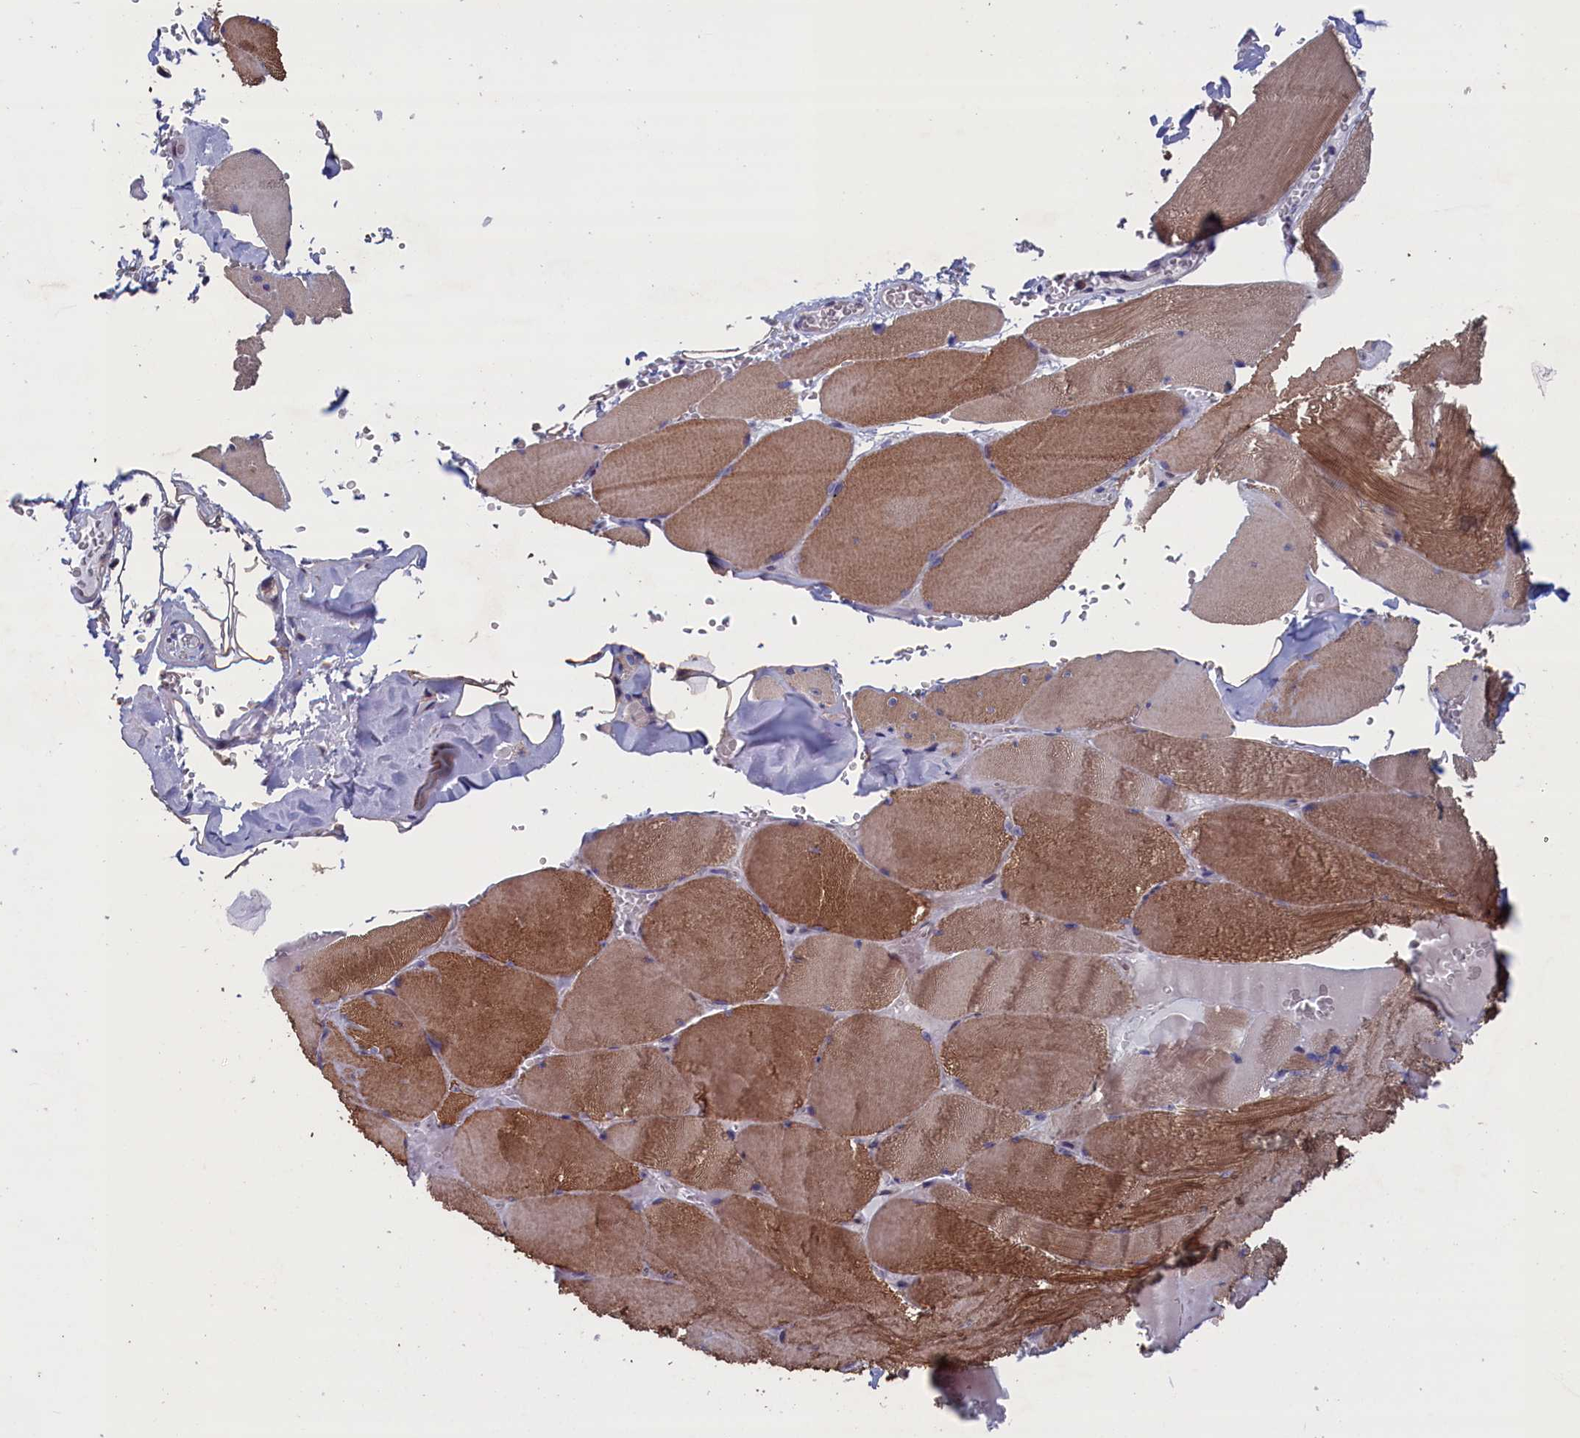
{"staining": {"intensity": "moderate", "quantity": ">75%", "location": "cytoplasmic/membranous"}, "tissue": "skeletal muscle", "cell_type": "Myocytes", "image_type": "normal", "snomed": [{"axis": "morphology", "description": "Normal tissue, NOS"}, {"axis": "topography", "description": "Skeletal muscle"}, {"axis": "topography", "description": "Head-Neck"}], "caption": "This photomicrograph displays immunohistochemistry staining of normal human skeletal muscle, with medium moderate cytoplasmic/membranous positivity in approximately >75% of myocytes.", "gene": "SPATA13", "patient": {"sex": "male", "age": 66}}